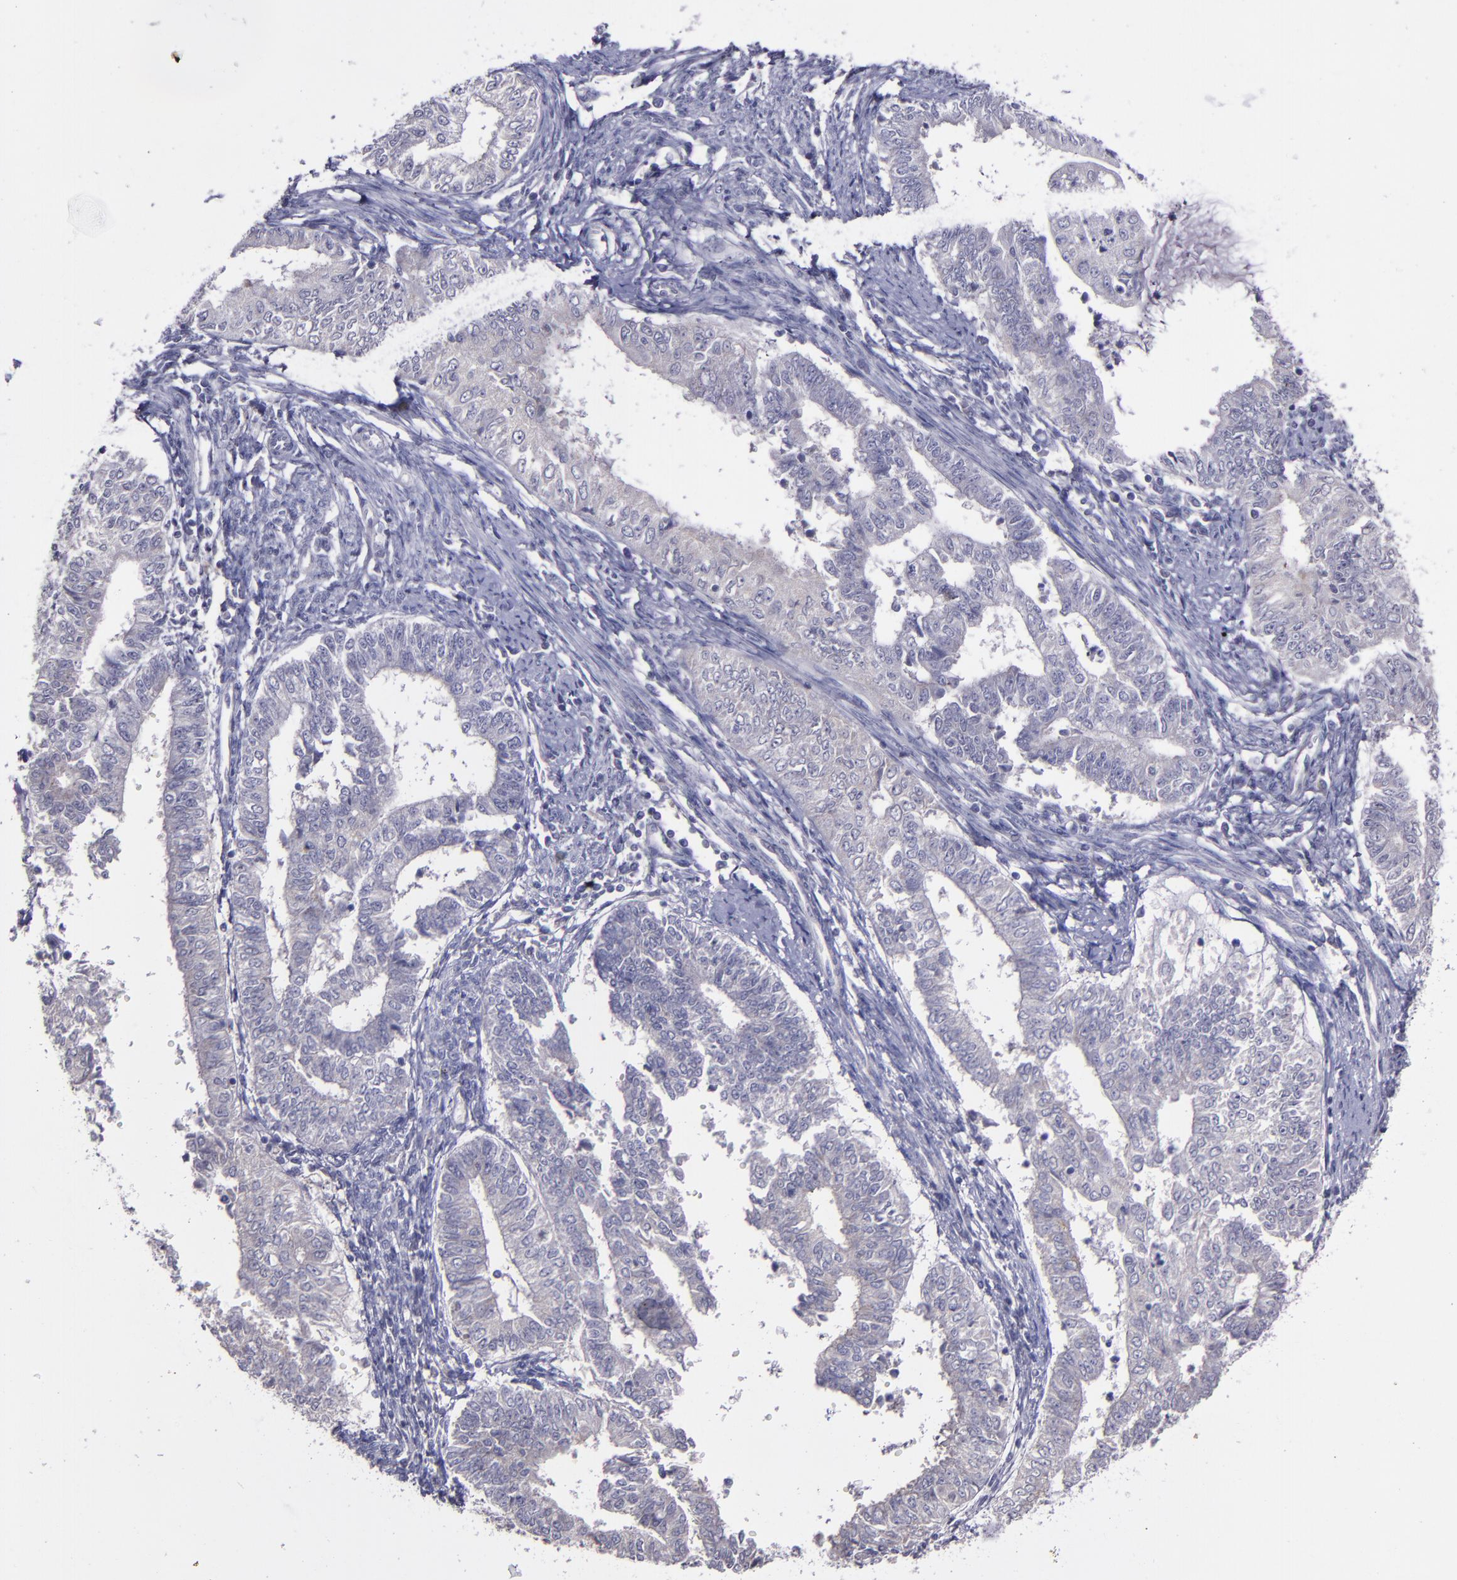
{"staining": {"intensity": "negative", "quantity": "none", "location": "none"}, "tissue": "endometrial cancer", "cell_type": "Tumor cells", "image_type": "cancer", "snomed": [{"axis": "morphology", "description": "Adenocarcinoma, NOS"}, {"axis": "topography", "description": "Endometrium"}], "caption": "Endometrial adenocarcinoma was stained to show a protein in brown. There is no significant expression in tumor cells.", "gene": "MASP1", "patient": {"sex": "female", "age": 66}}